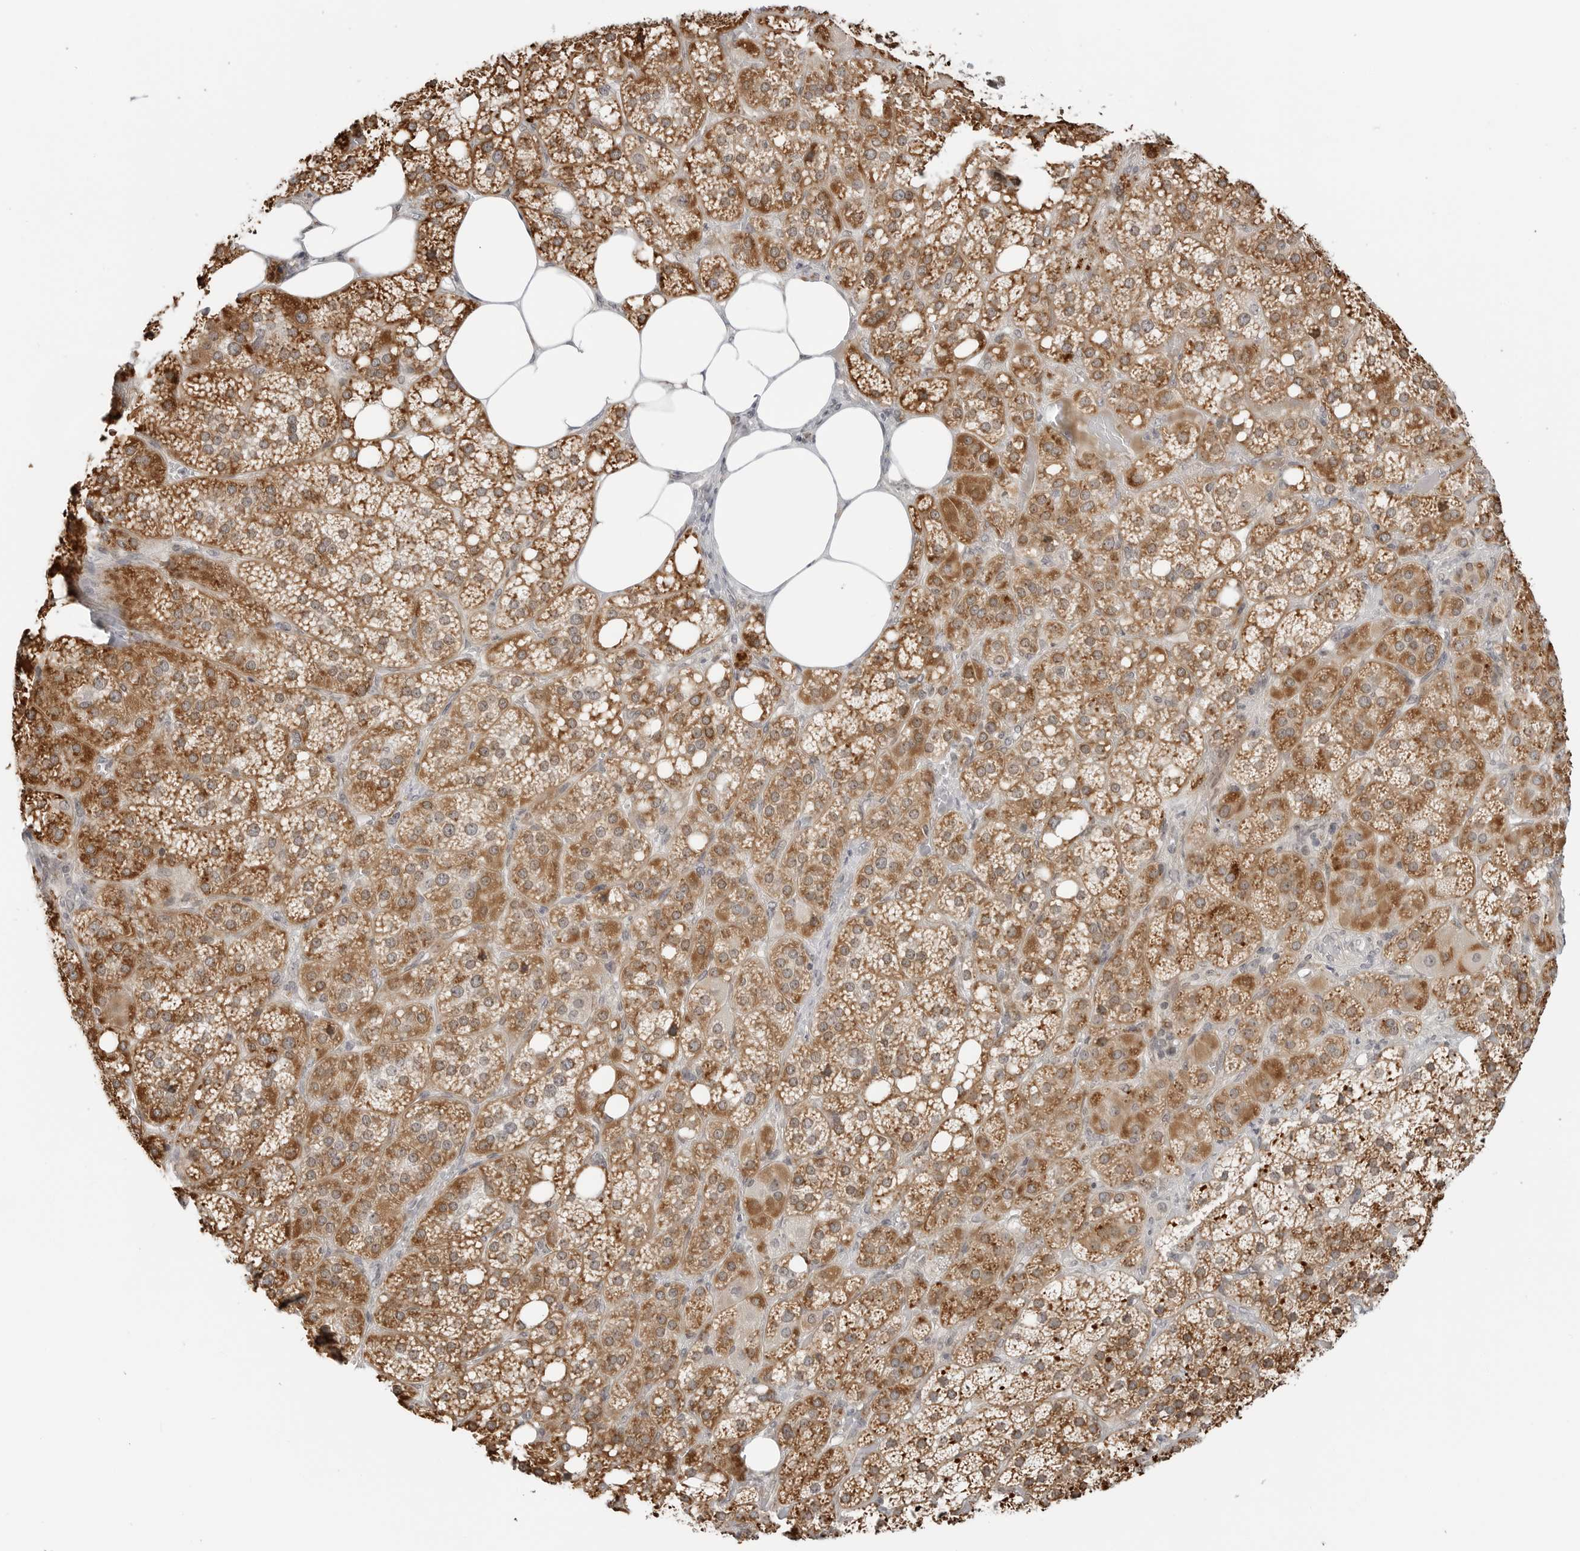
{"staining": {"intensity": "moderate", "quantity": ">75%", "location": "cytoplasmic/membranous"}, "tissue": "adrenal gland", "cell_type": "Glandular cells", "image_type": "normal", "snomed": [{"axis": "morphology", "description": "Normal tissue, NOS"}, {"axis": "topography", "description": "Adrenal gland"}], "caption": "Immunohistochemical staining of benign adrenal gland demonstrates medium levels of moderate cytoplasmic/membranous expression in about >75% of glandular cells. (DAB (3,3'-diaminobenzidine) = brown stain, brightfield microscopy at high magnification).", "gene": "PEX2", "patient": {"sex": "female", "age": 59}}